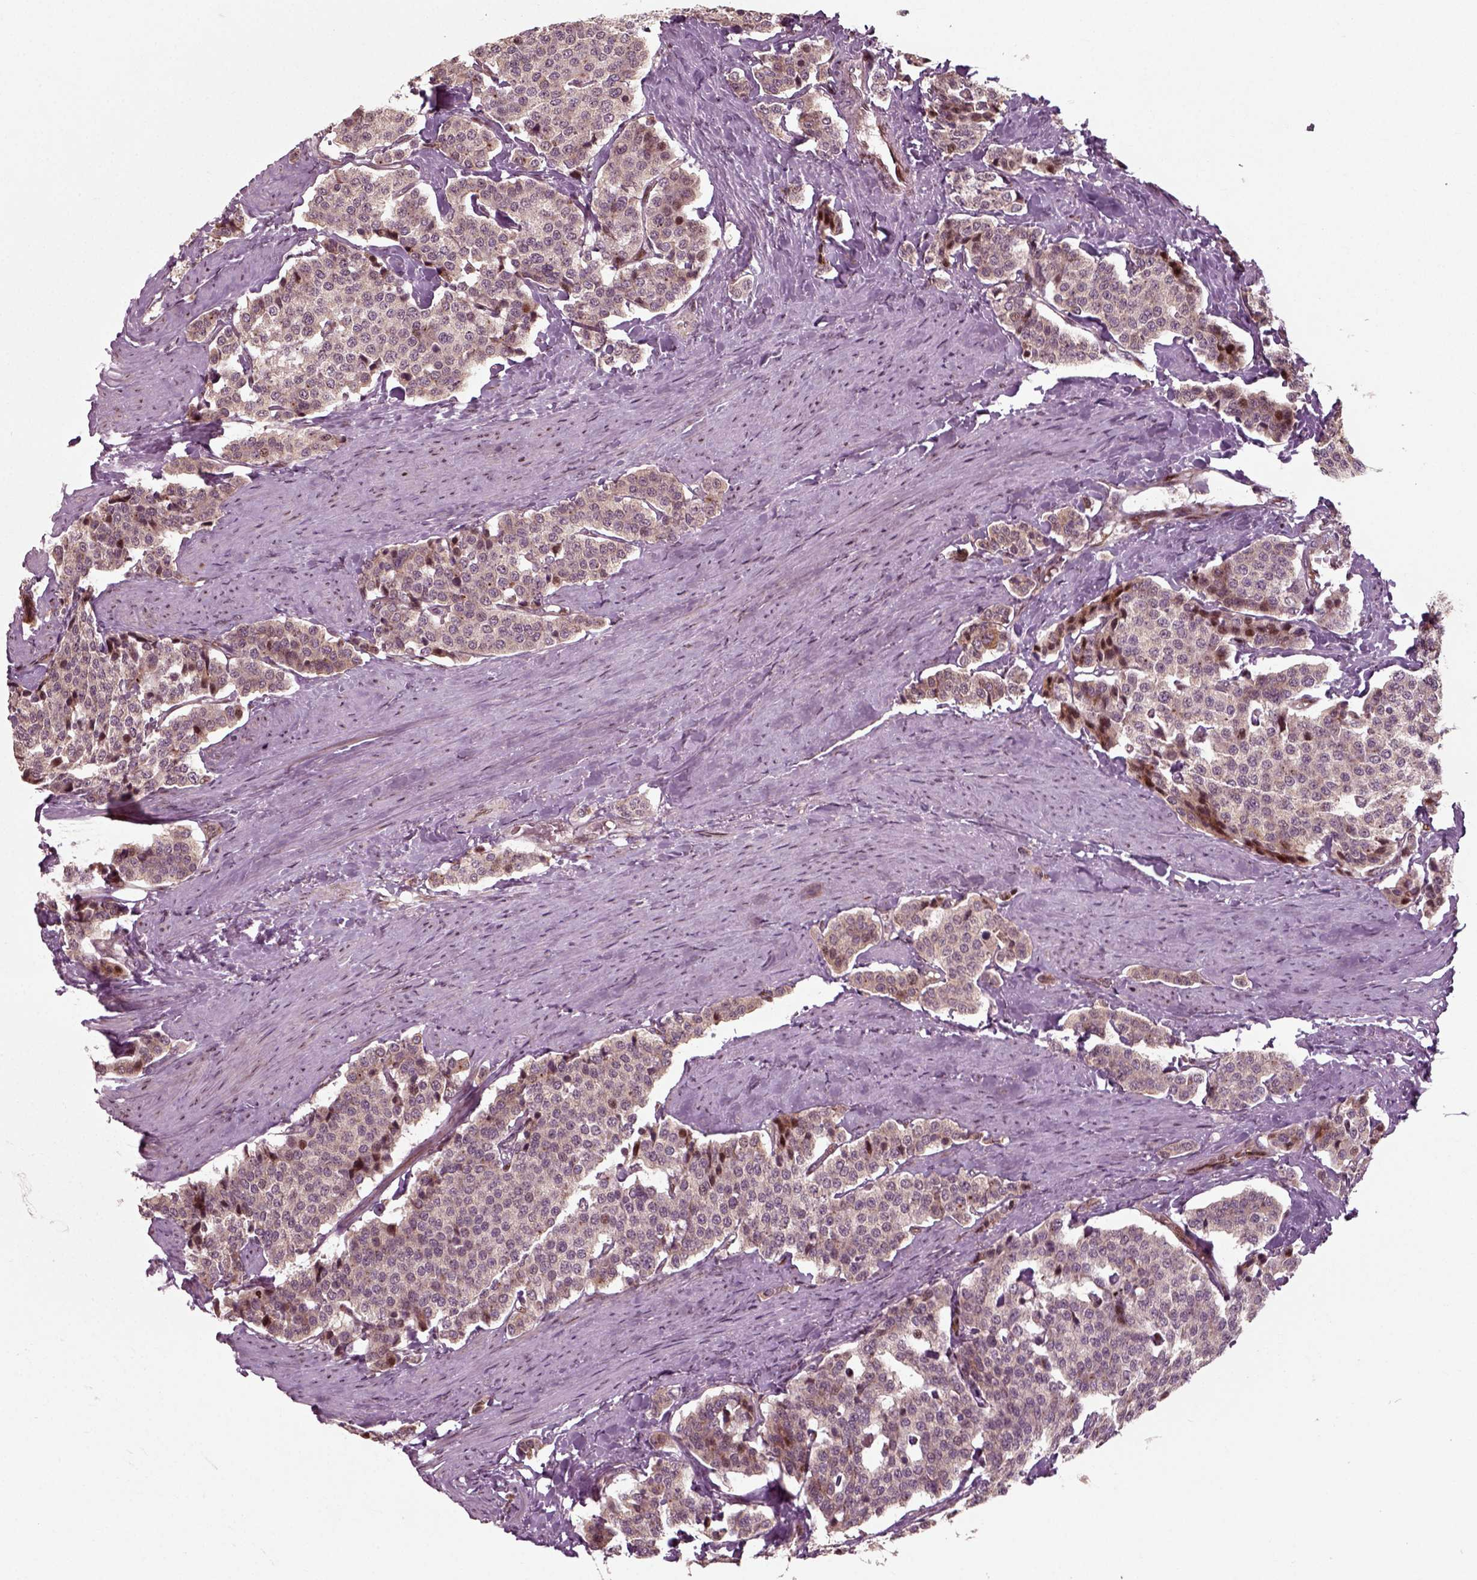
{"staining": {"intensity": "strong", "quantity": "<25%", "location": "nuclear"}, "tissue": "carcinoid", "cell_type": "Tumor cells", "image_type": "cancer", "snomed": [{"axis": "morphology", "description": "Carcinoid, malignant, NOS"}, {"axis": "topography", "description": "Small intestine"}], "caption": "Protein staining shows strong nuclear staining in about <25% of tumor cells in carcinoid.", "gene": "CDC14A", "patient": {"sex": "female", "age": 58}}